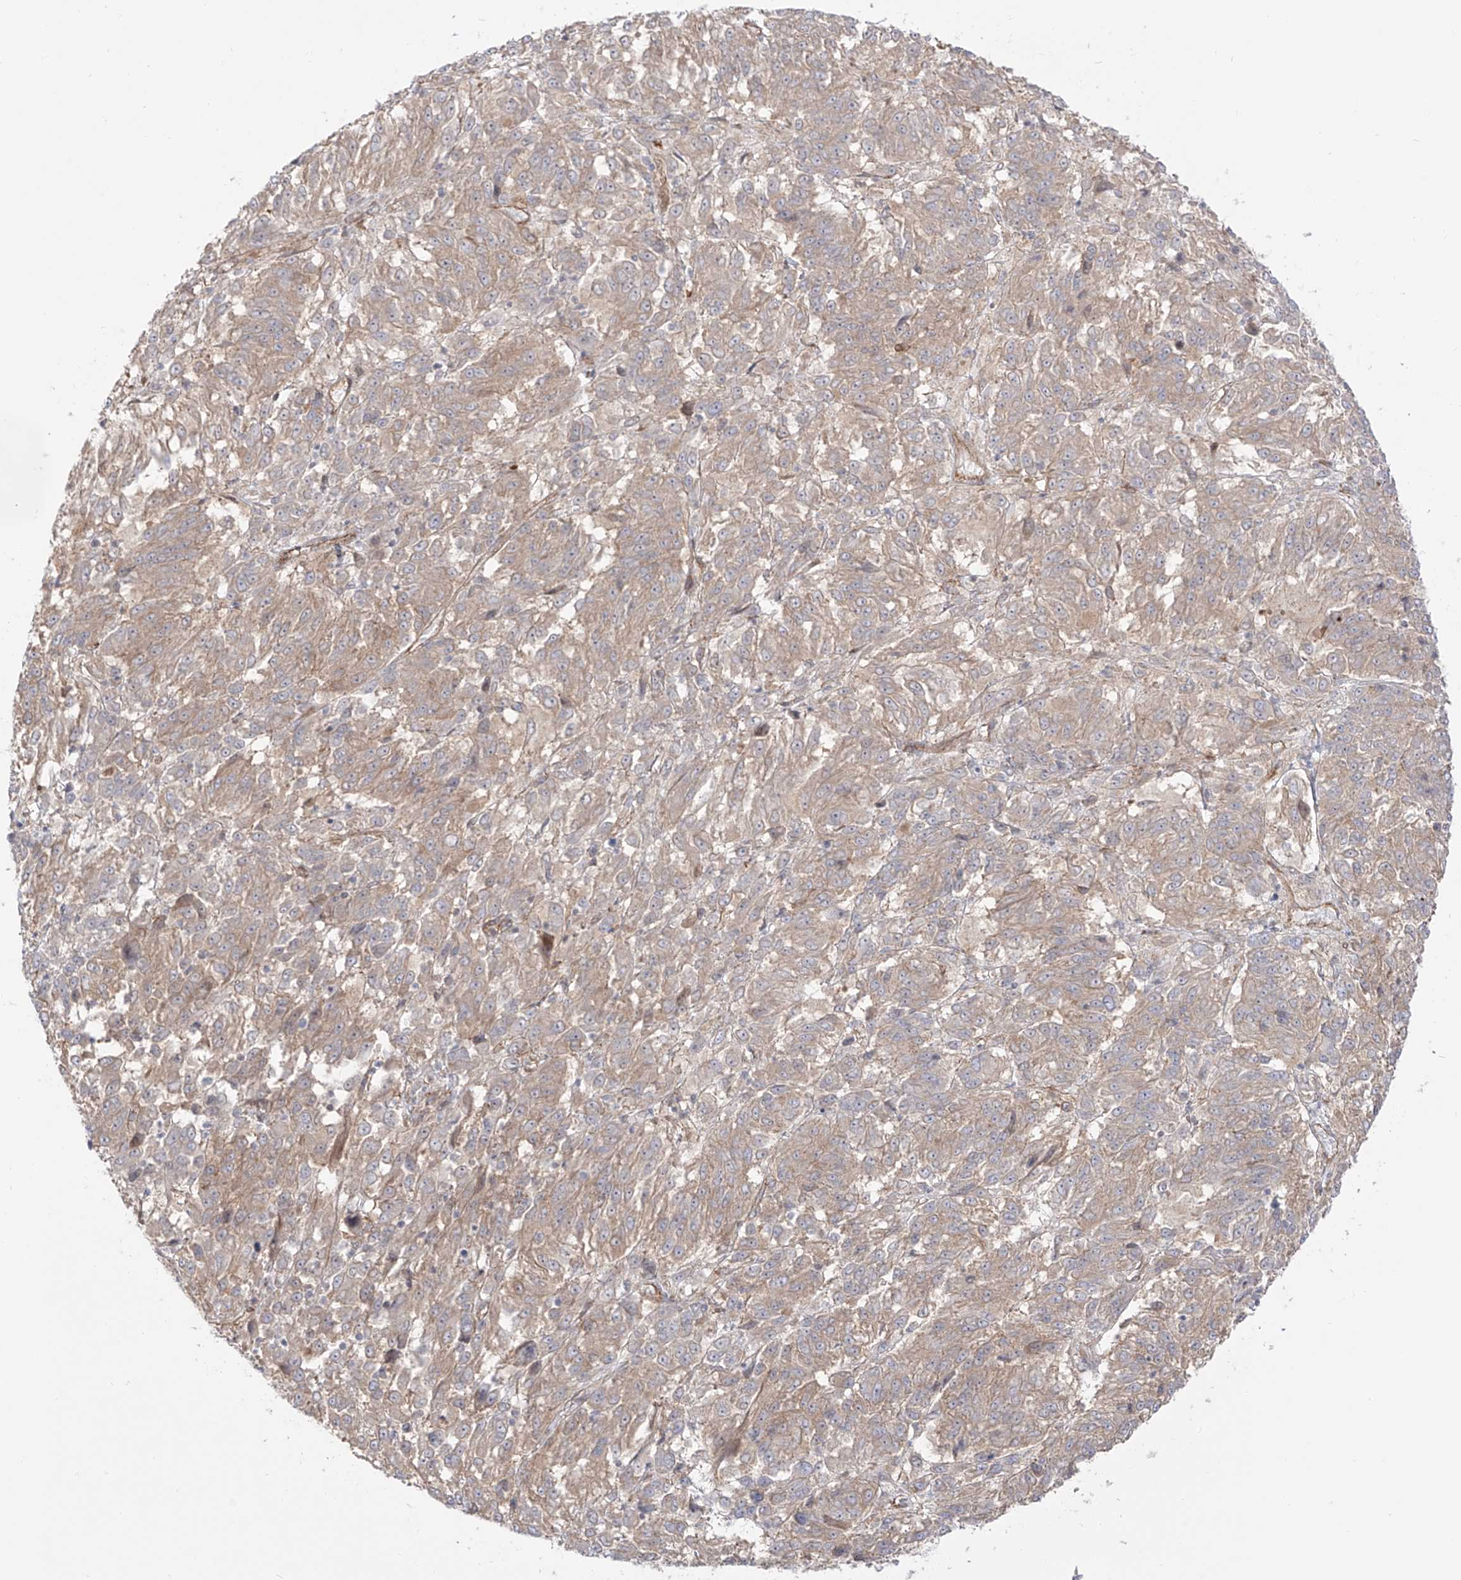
{"staining": {"intensity": "weak", "quantity": "25%-75%", "location": "cytoplasmic/membranous"}, "tissue": "melanoma", "cell_type": "Tumor cells", "image_type": "cancer", "snomed": [{"axis": "morphology", "description": "Malignant melanoma, Metastatic site"}, {"axis": "topography", "description": "Lung"}], "caption": "An IHC photomicrograph of neoplastic tissue is shown. Protein staining in brown shows weak cytoplasmic/membranous positivity in melanoma within tumor cells. Nuclei are stained in blue.", "gene": "ZNF180", "patient": {"sex": "male", "age": 64}}